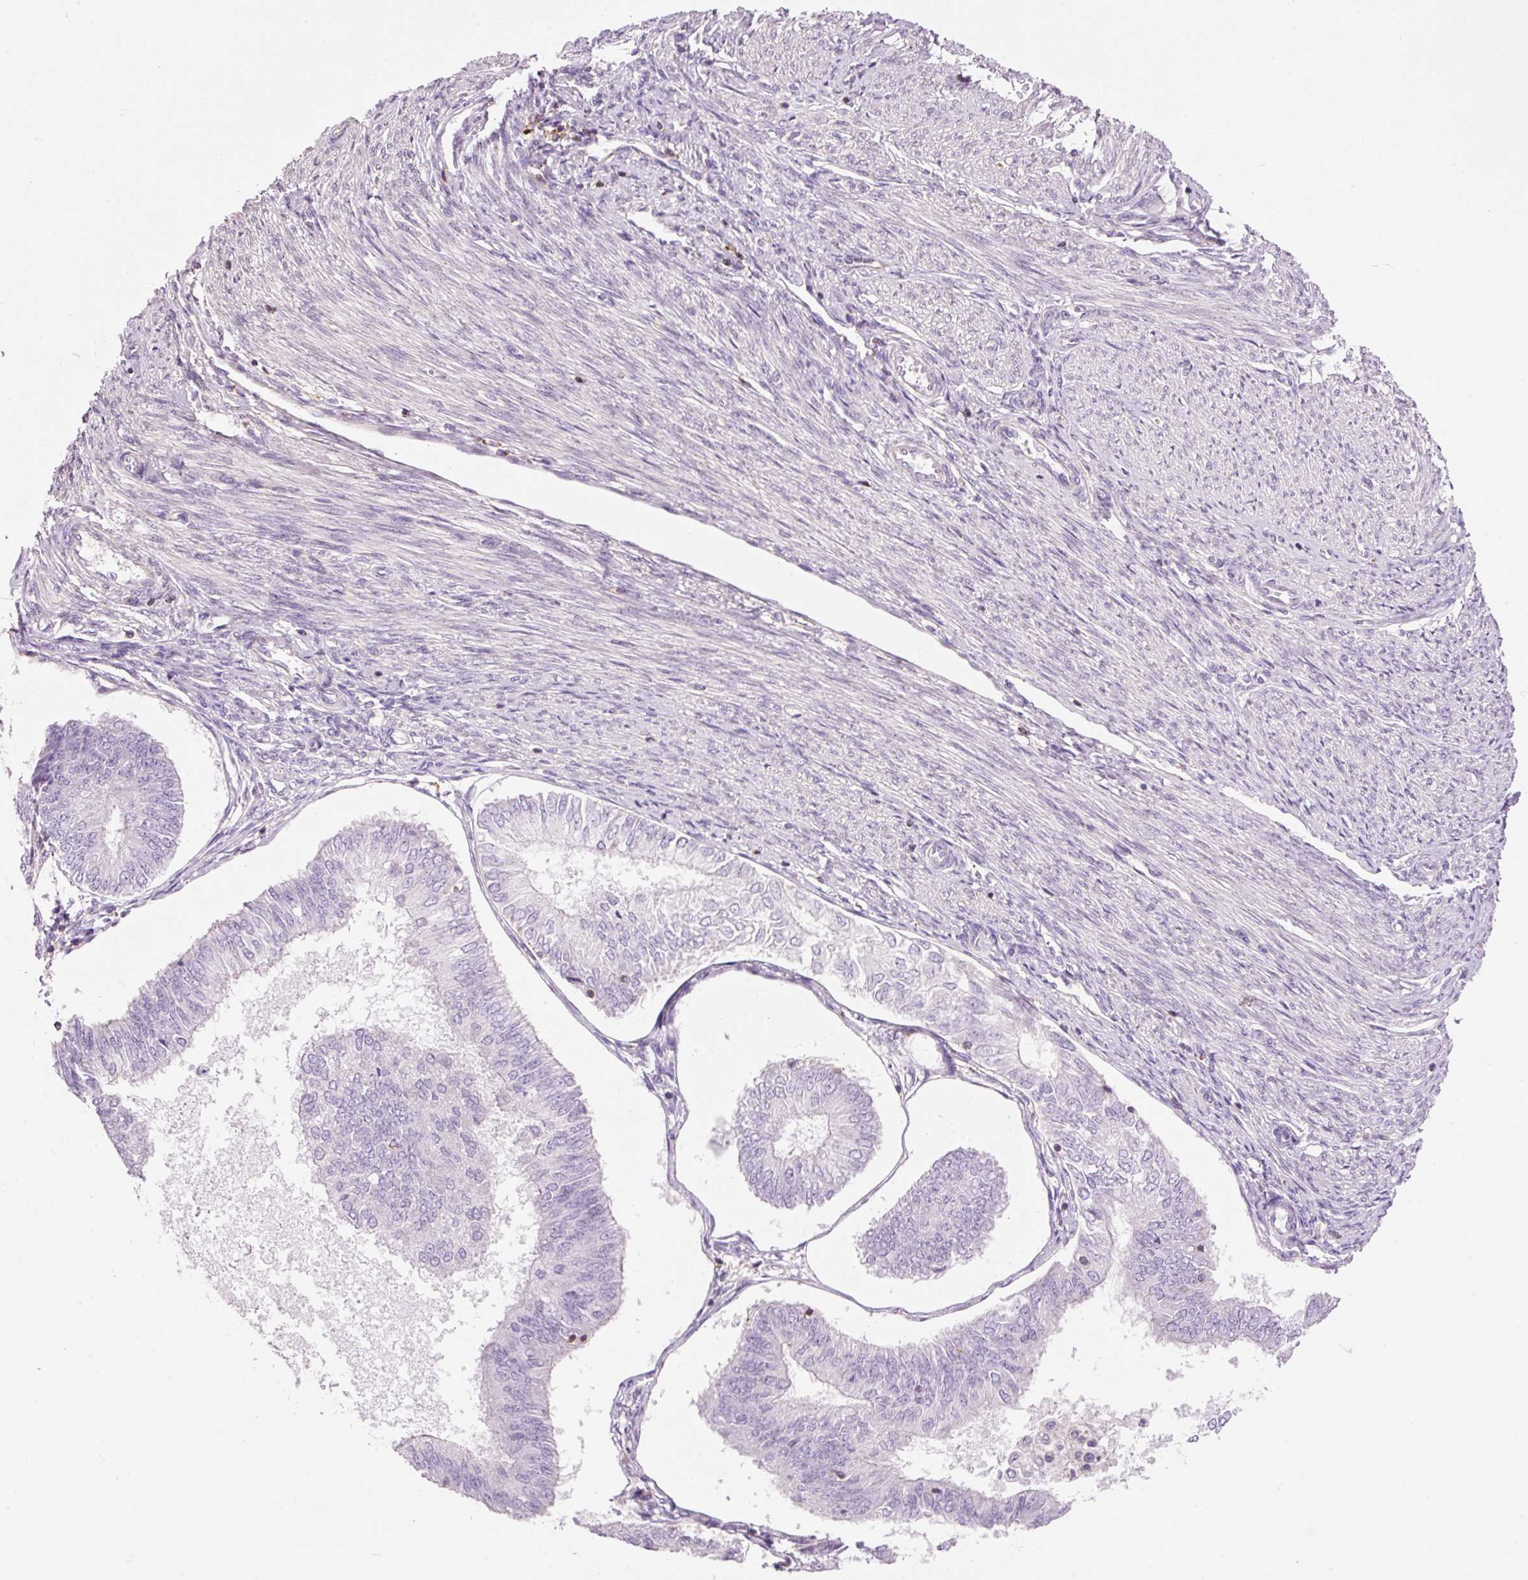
{"staining": {"intensity": "negative", "quantity": "none", "location": "none"}, "tissue": "endometrial cancer", "cell_type": "Tumor cells", "image_type": "cancer", "snomed": [{"axis": "morphology", "description": "Adenocarcinoma, NOS"}, {"axis": "topography", "description": "Endometrium"}], "caption": "This is an immunohistochemistry micrograph of human endometrial cancer. There is no staining in tumor cells.", "gene": "DOK6", "patient": {"sex": "female", "age": 58}}